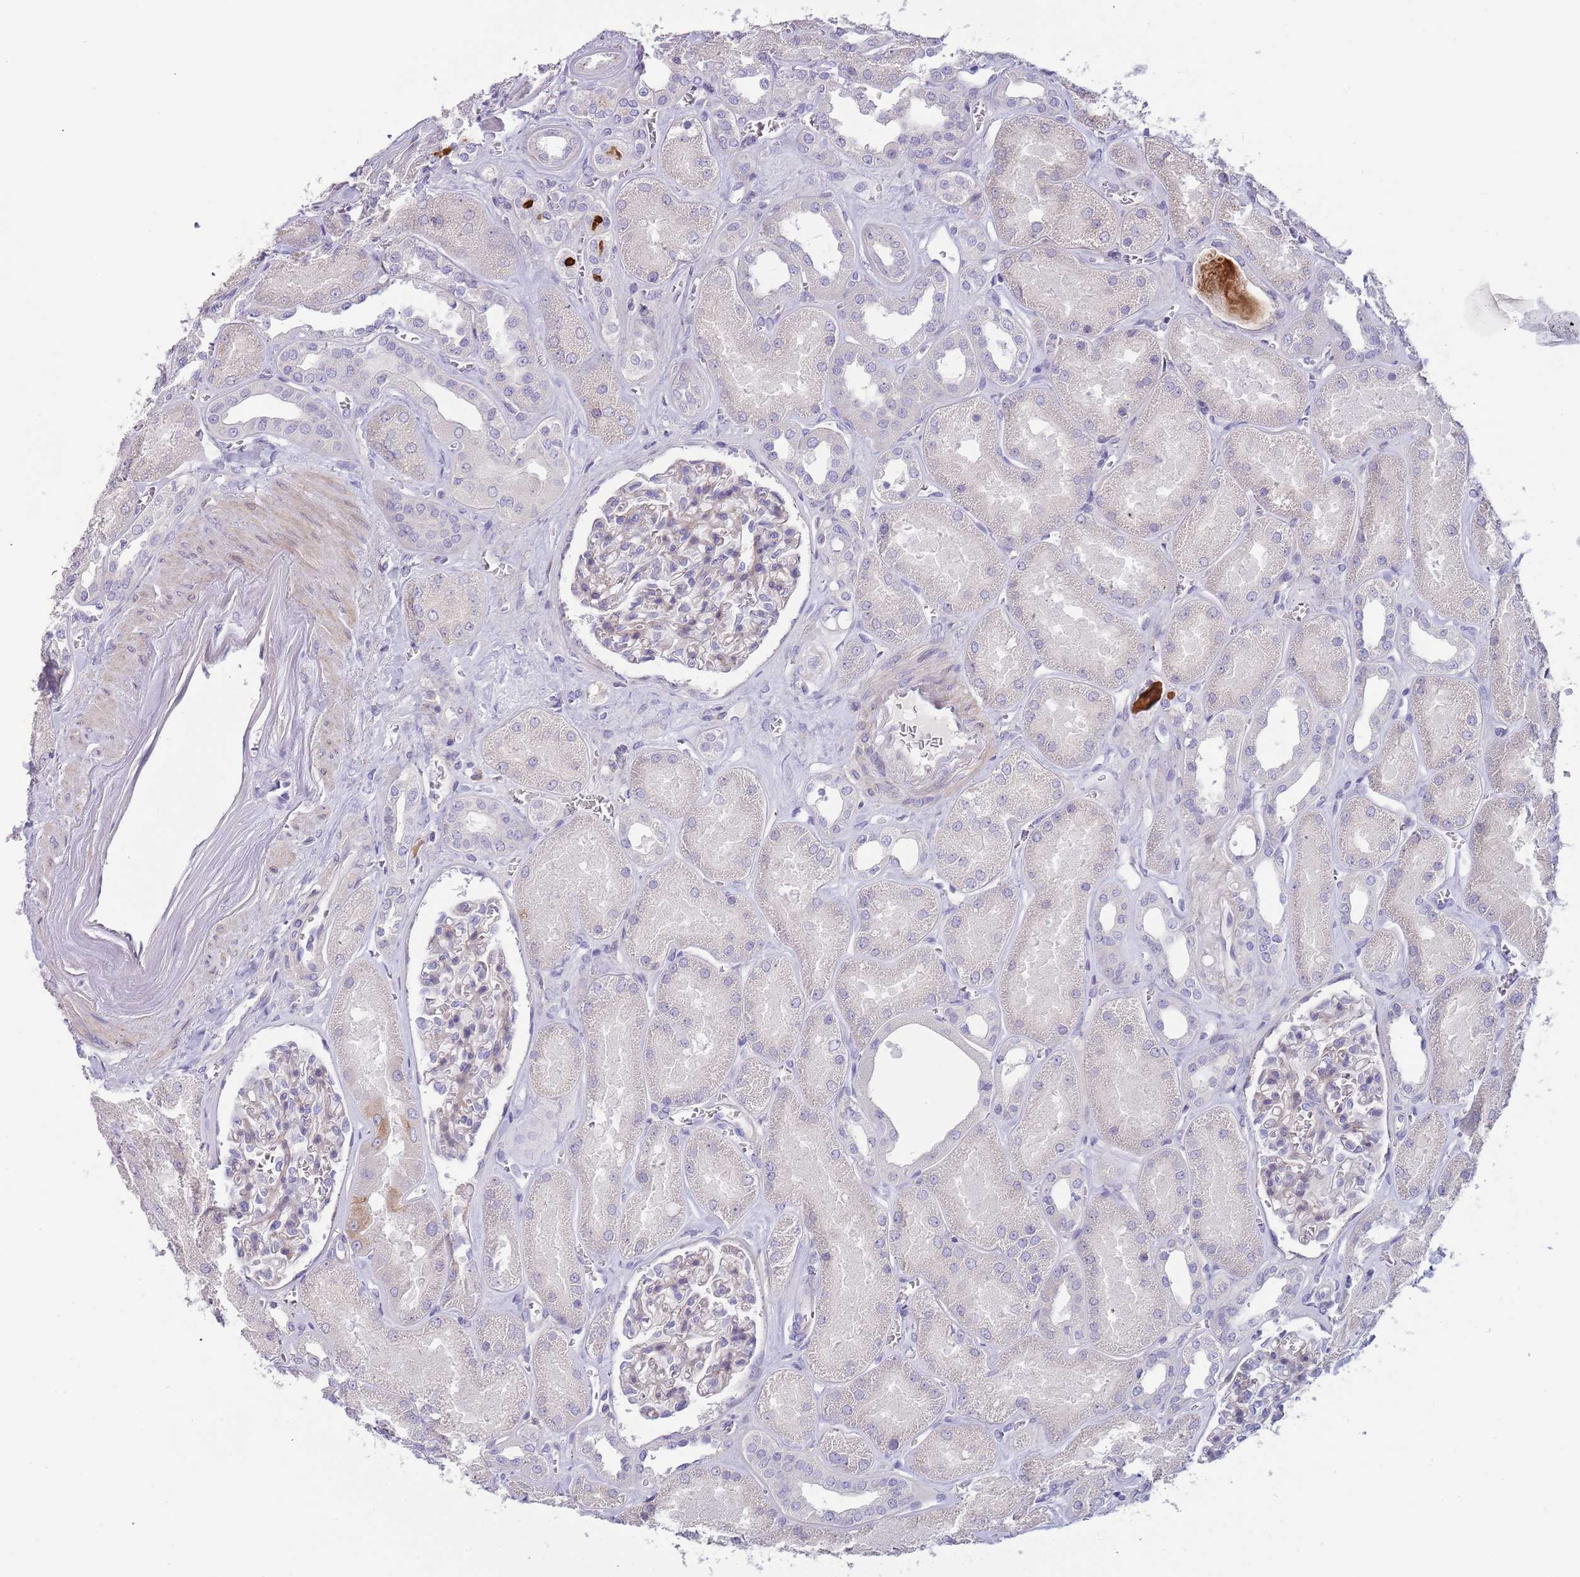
{"staining": {"intensity": "negative", "quantity": "none", "location": "none"}, "tissue": "kidney", "cell_type": "Cells in glomeruli", "image_type": "normal", "snomed": [{"axis": "morphology", "description": "Normal tissue, NOS"}, {"axis": "morphology", "description": "Adenocarcinoma, NOS"}, {"axis": "topography", "description": "Kidney"}], "caption": "The histopathology image displays no significant staining in cells in glomeruli of kidney.", "gene": "SUSD1", "patient": {"sex": "female", "age": 68}}